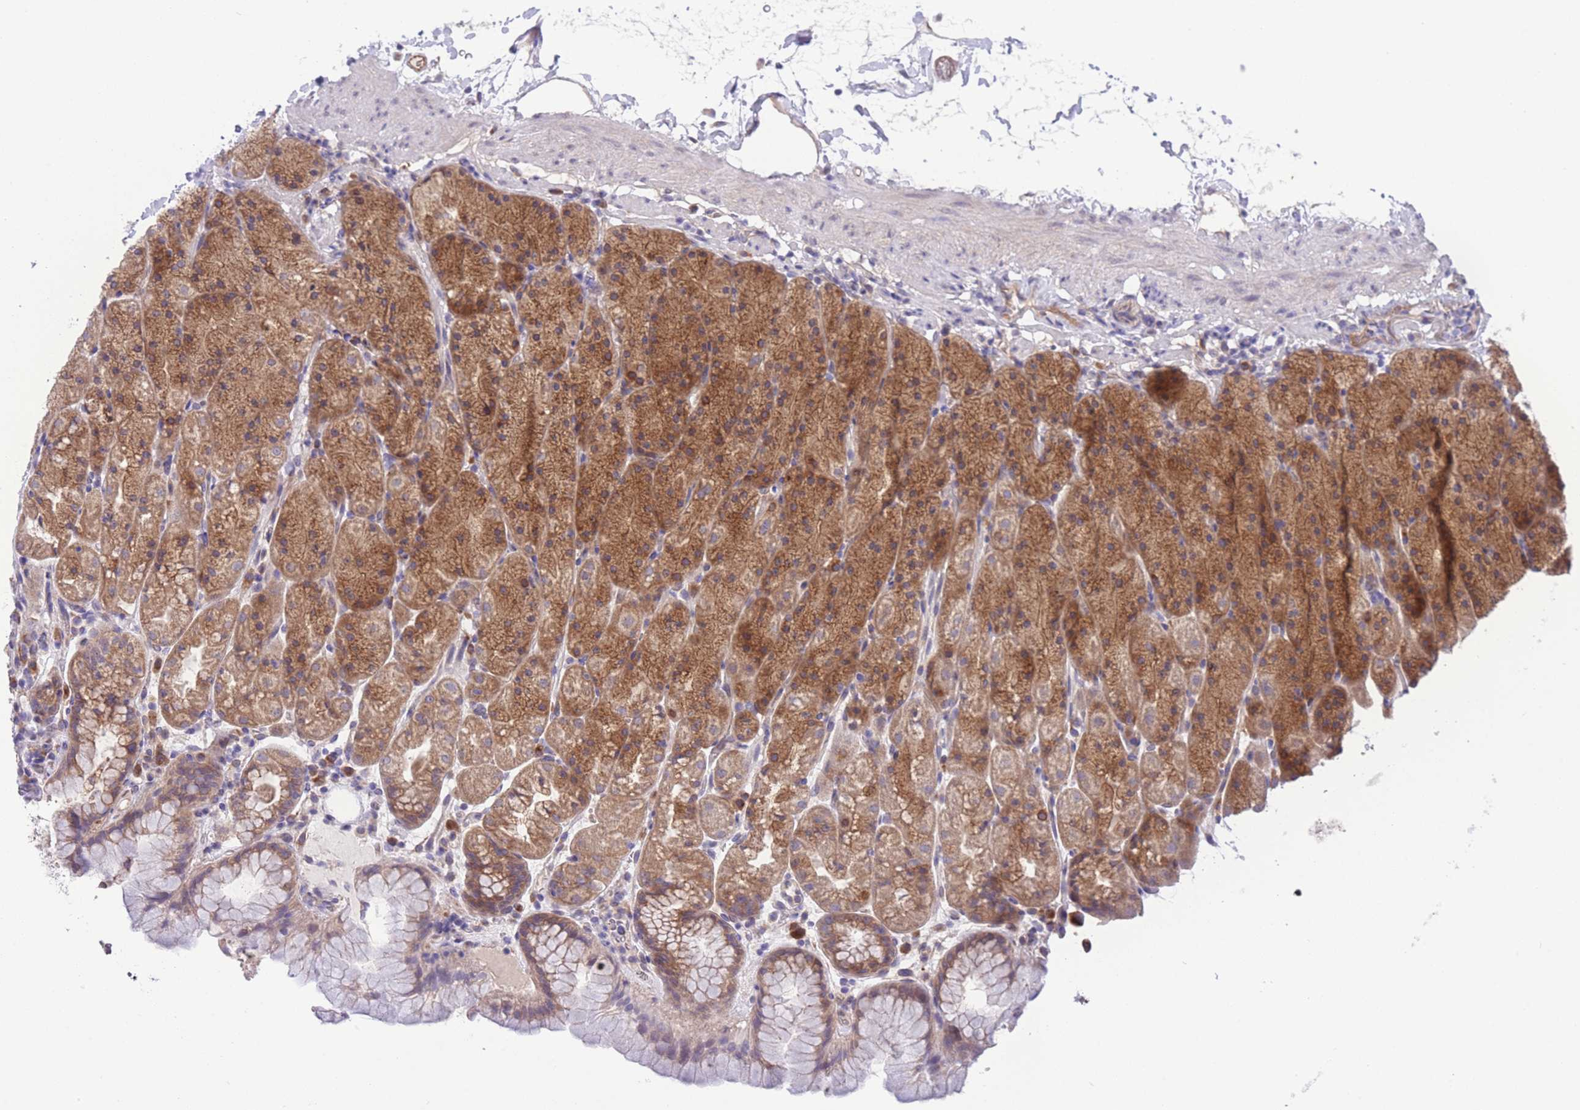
{"staining": {"intensity": "moderate", "quantity": "25%-75%", "location": "cytoplasmic/membranous"}, "tissue": "stomach", "cell_type": "Glandular cells", "image_type": "normal", "snomed": [{"axis": "morphology", "description": "Normal tissue, NOS"}, {"axis": "topography", "description": "Stomach, upper"}, {"axis": "topography", "description": "Stomach, lower"}], "caption": "Immunohistochemical staining of benign stomach demonstrates moderate cytoplasmic/membranous protein staining in approximately 25%-75% of glandular cells.", "gene": "WWOX", "patient": {"sex": "male", "age": 67}}